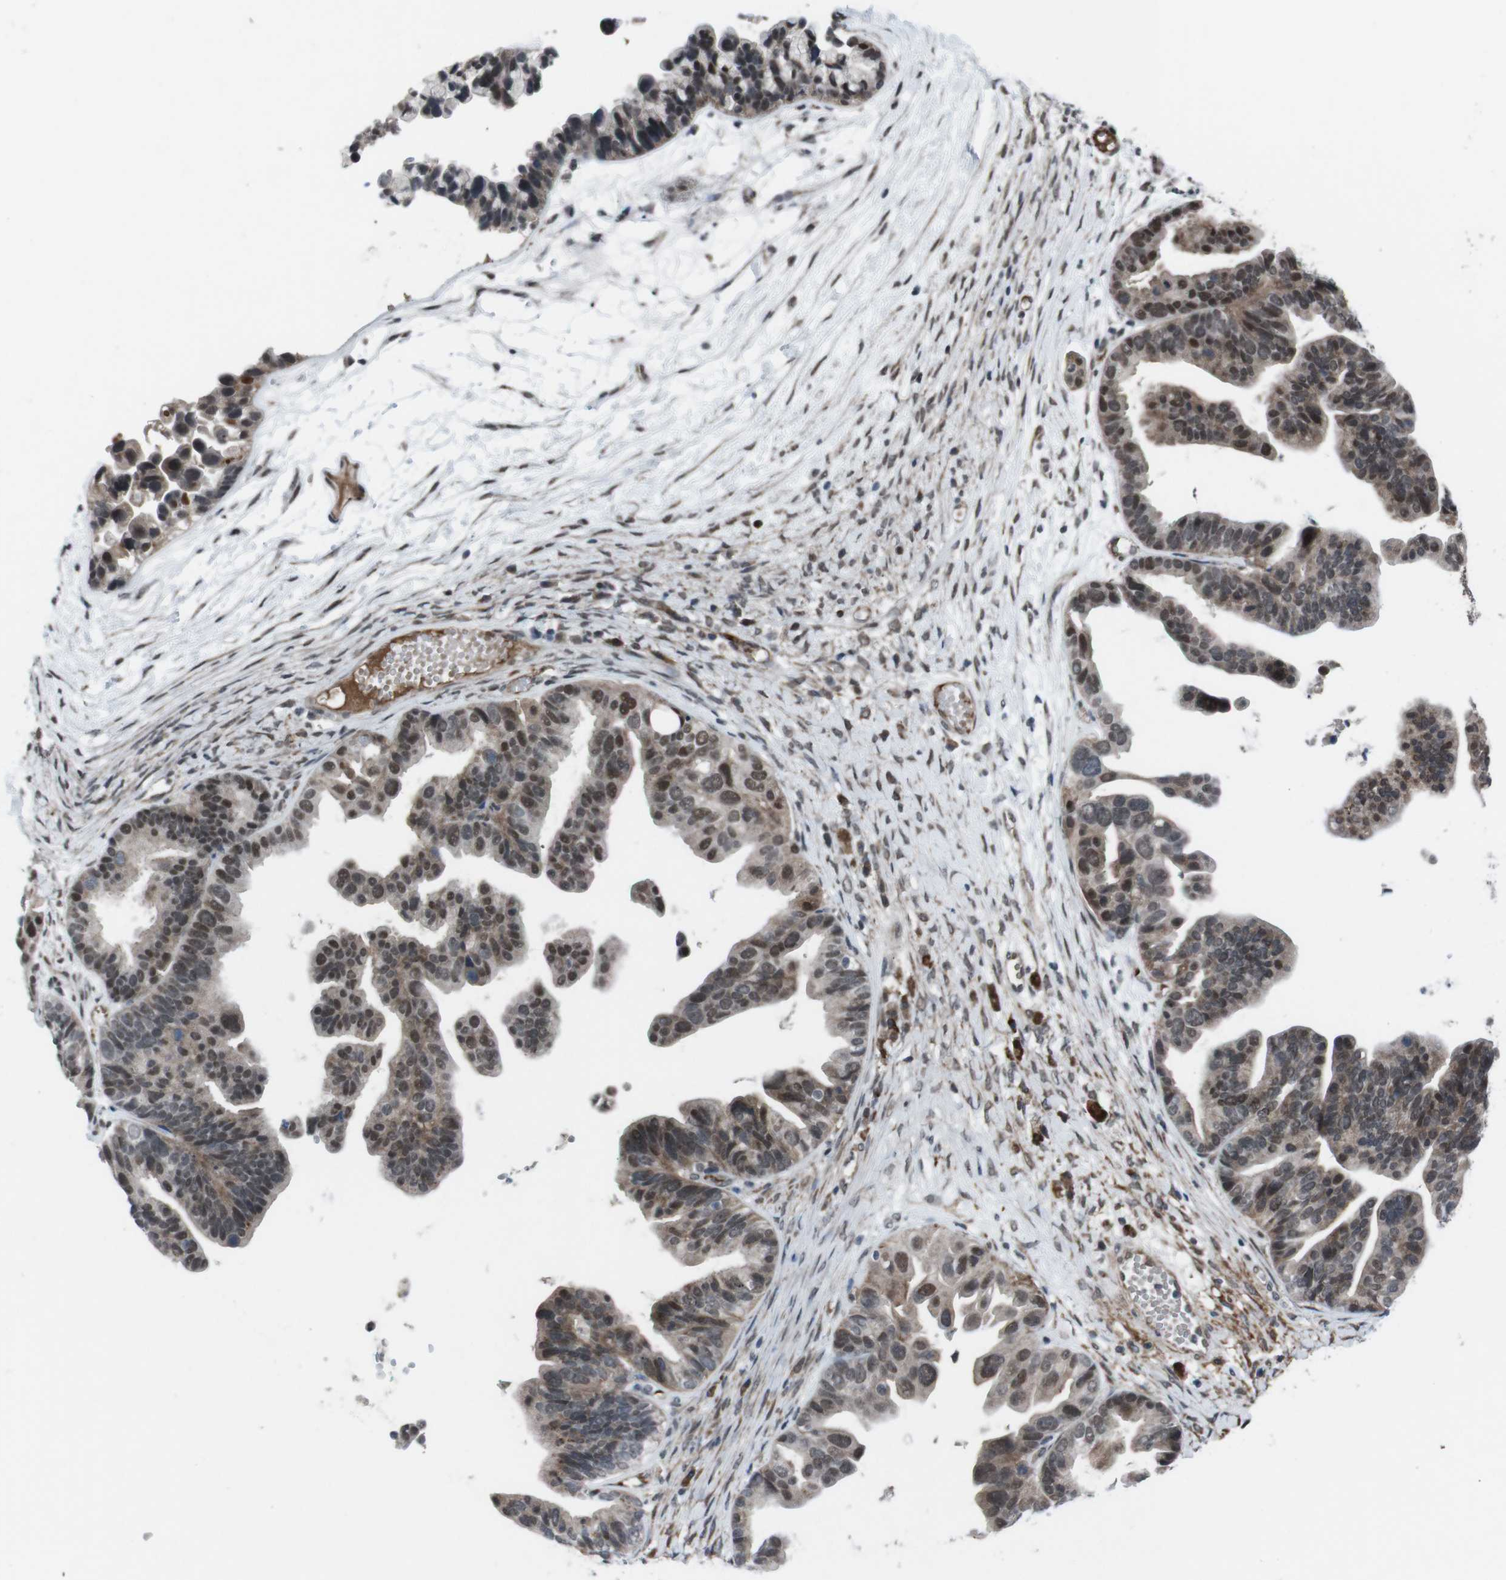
{"staining": {"intensity": "moderate", "quantity": ">75%", "location": "cytoplasmic/membranous,nuclear"}, "tissue": "ovarian cancer", "cell_type": "Tumor cells", "image_type": "cancer", "snomed": [{"axis": "morphology", "description": "Cystadenocarcinoma, serous, NOS"}, {"axis": "topography", "description": "Ovary"}], "caption": "DAB immunohistochemical staining of human ovarian serous cystadenocarcinoma demonstrates moderate cytoplasmic/membranous and nuclear protein expression in approximately >75% of tumor cells.", "gene": "SS18L1", "patient": {"sex": "female", "age": 56}}